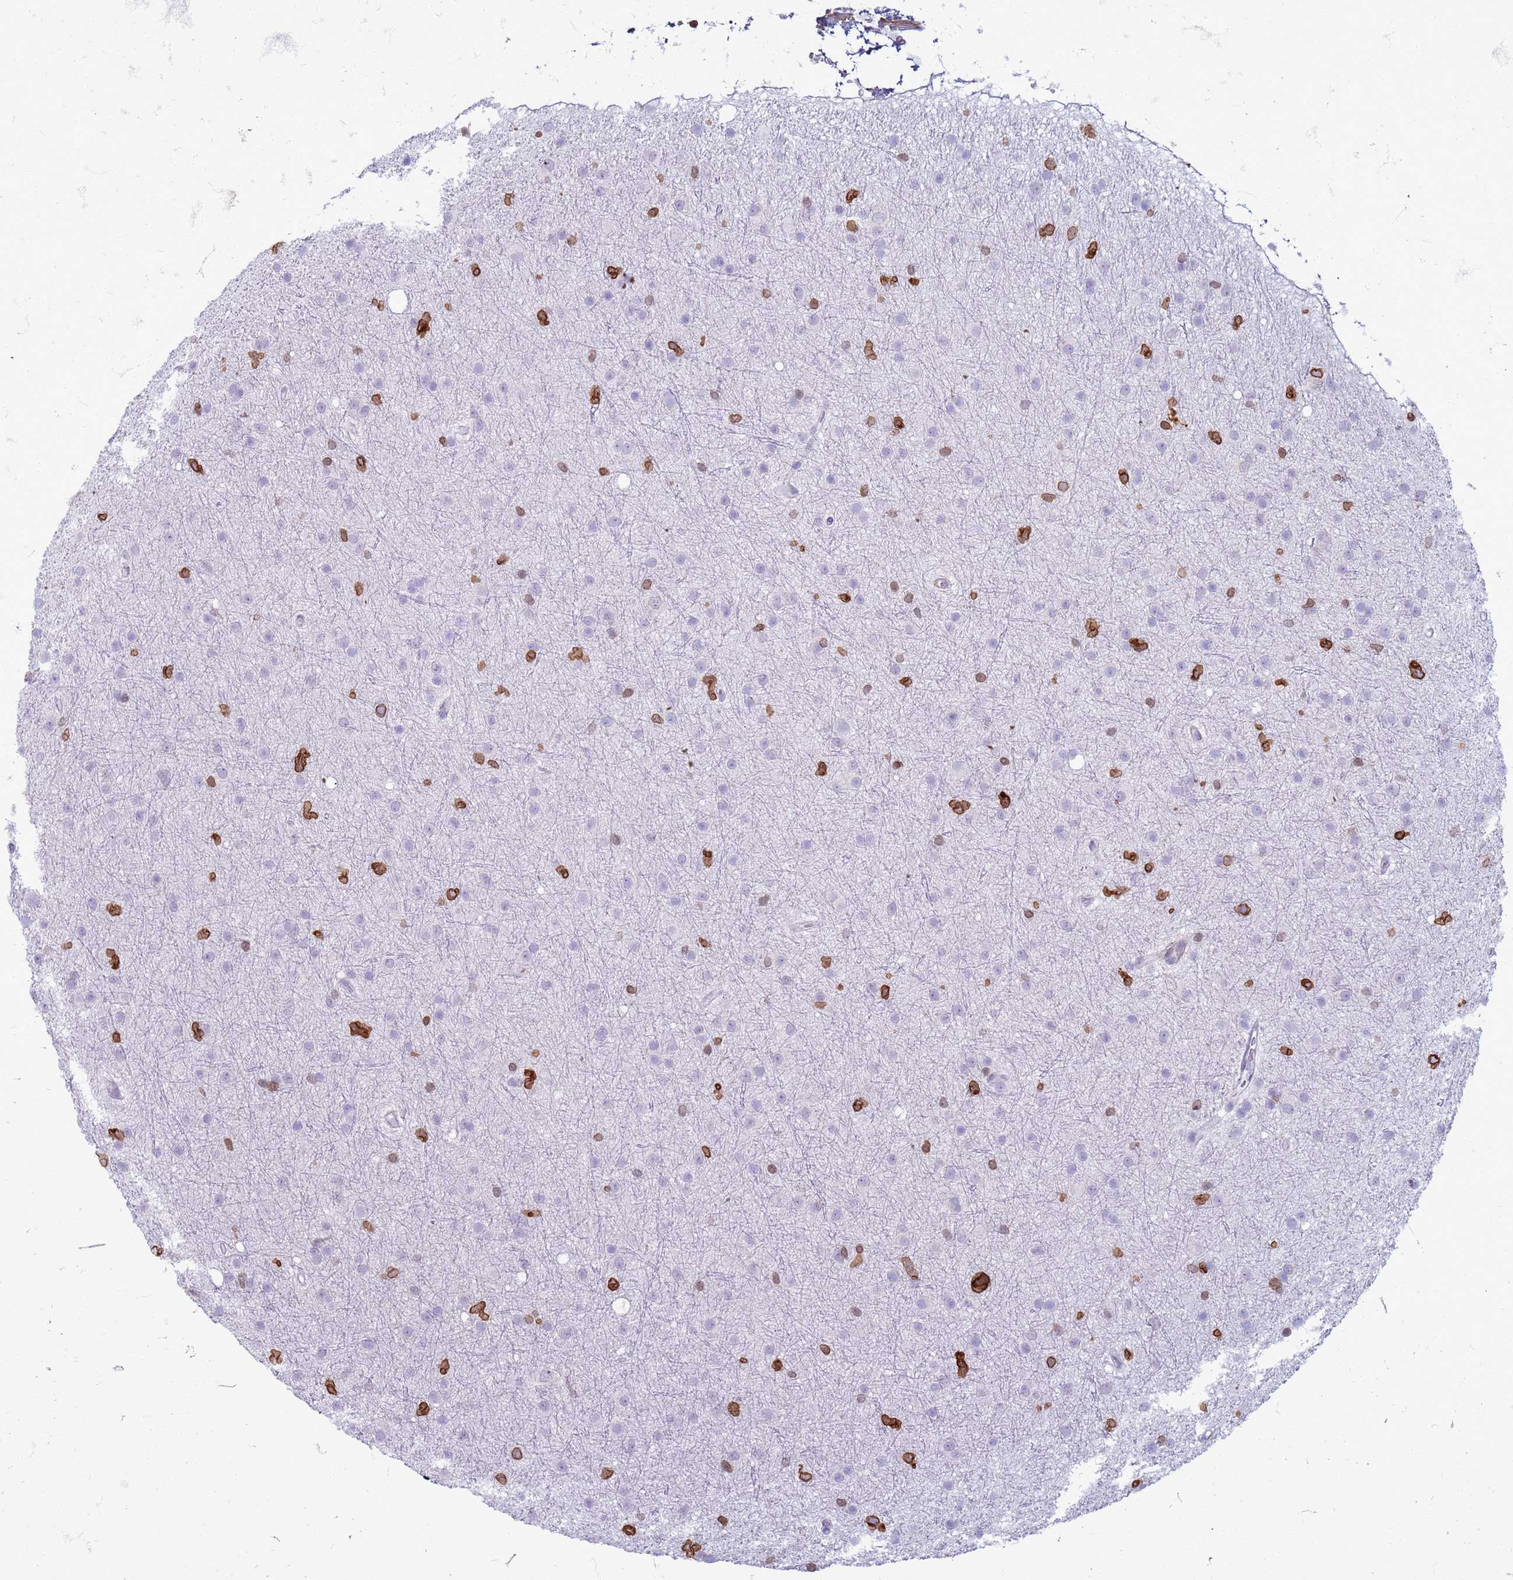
{"staining": {"intensity": "moderate", "quantity": "<25%", "location": "cytoplasmic/membranous,nuclear"}, "tissue": "glioma", "cell_type": "Tumor cells", "image_type": "cancer", "snomed": [{"axis": "morphology", "description": "Glioma, malignant, Low grade"}, {"axis": "topography", "description": "Cerebral cortex"}], "caption": "High-magnification brightfield microscopy of low-grade glioma (malignant) stained with DAB (3,3'-diaminobenzidine) (brown) and counterstained with hematoxylin (blue). tumor cells exhibit moderate cytoplasmic/membranous and nuclear positivity is identified in approximately<25% of cells.", "gene": "METTL25B", "patient": {"sex": "female", "age": 39}}